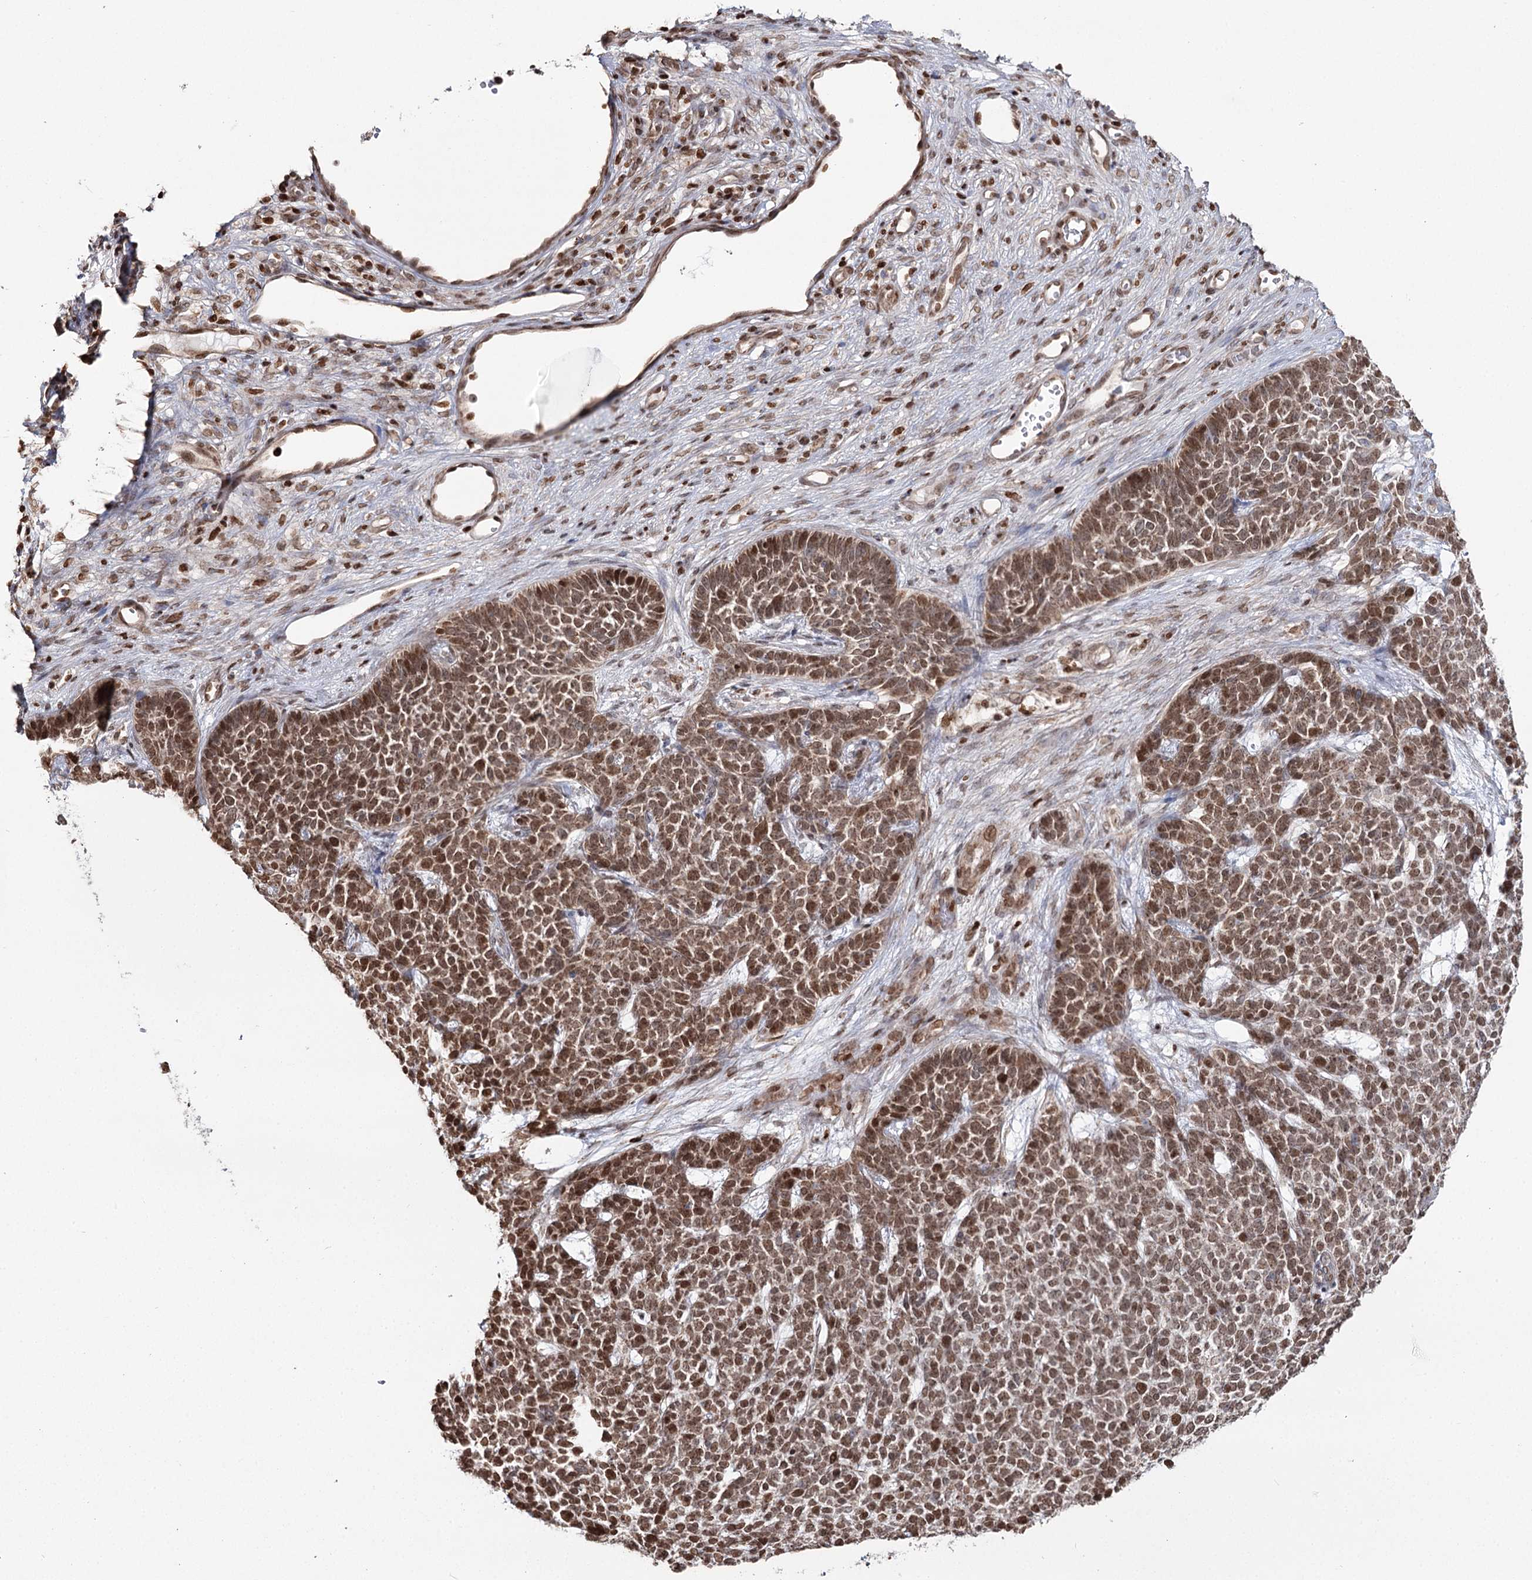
{"staining": {"intensity": "moderate", "quantity": ">75%", "location": "cytoplasmic/membranous,nuclear"}, "tissue": "skin cancer", "cell_type": "Tumor cells", "image_type": "cancer", "snomed": [{"axis": "morphology", "description": "Basal cell carcinoma"}, {"axis": "topography", "description": "Skin"}], "caption": "Human skin cancer (basal cell carcinoma) stained with a protein marker demonstrates moderate staining in tumor cells.", "gene": "PDHX", "patient": {"sex": "female", "age": 84}}